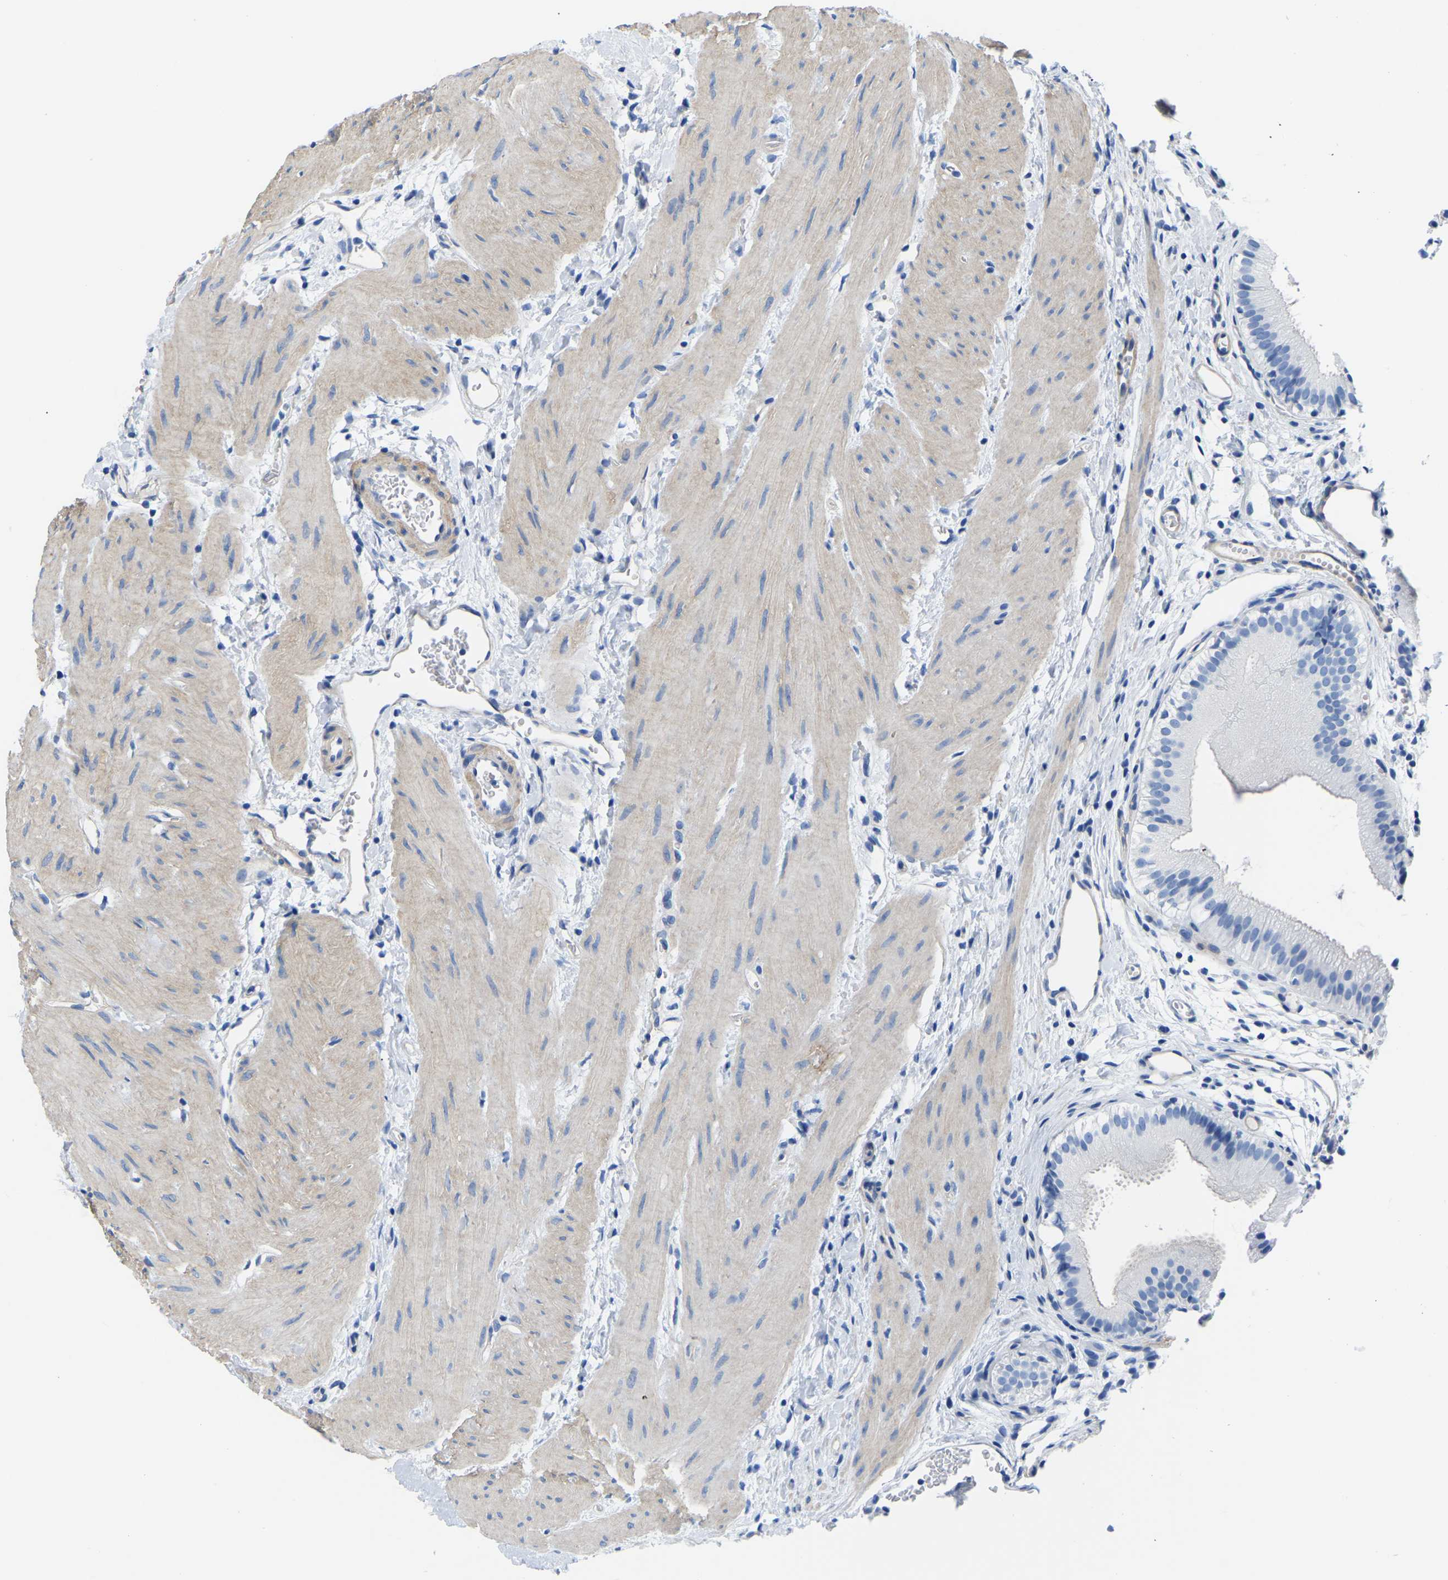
{"staining": {"intensity": "negative", "quantity": "none", "location": "none"}, "tissue": "gallbladder", "cell_type": "Glandular cells", "image_type": "normal", "snomed": [{"axis": "morphology", "description": "Normal tissue, NOS"}, {"axis": "topography", "description": "Gallbladder"}], "caption": "Immunohistochemistry histopathology image of benign gallbladder: gallbladder stained with DAB shows no significant protein staining in glandular cells. Nuclei are stained in blue.", "gene": "UPK3A", "patient": {"sex": "female", "age": 26}}